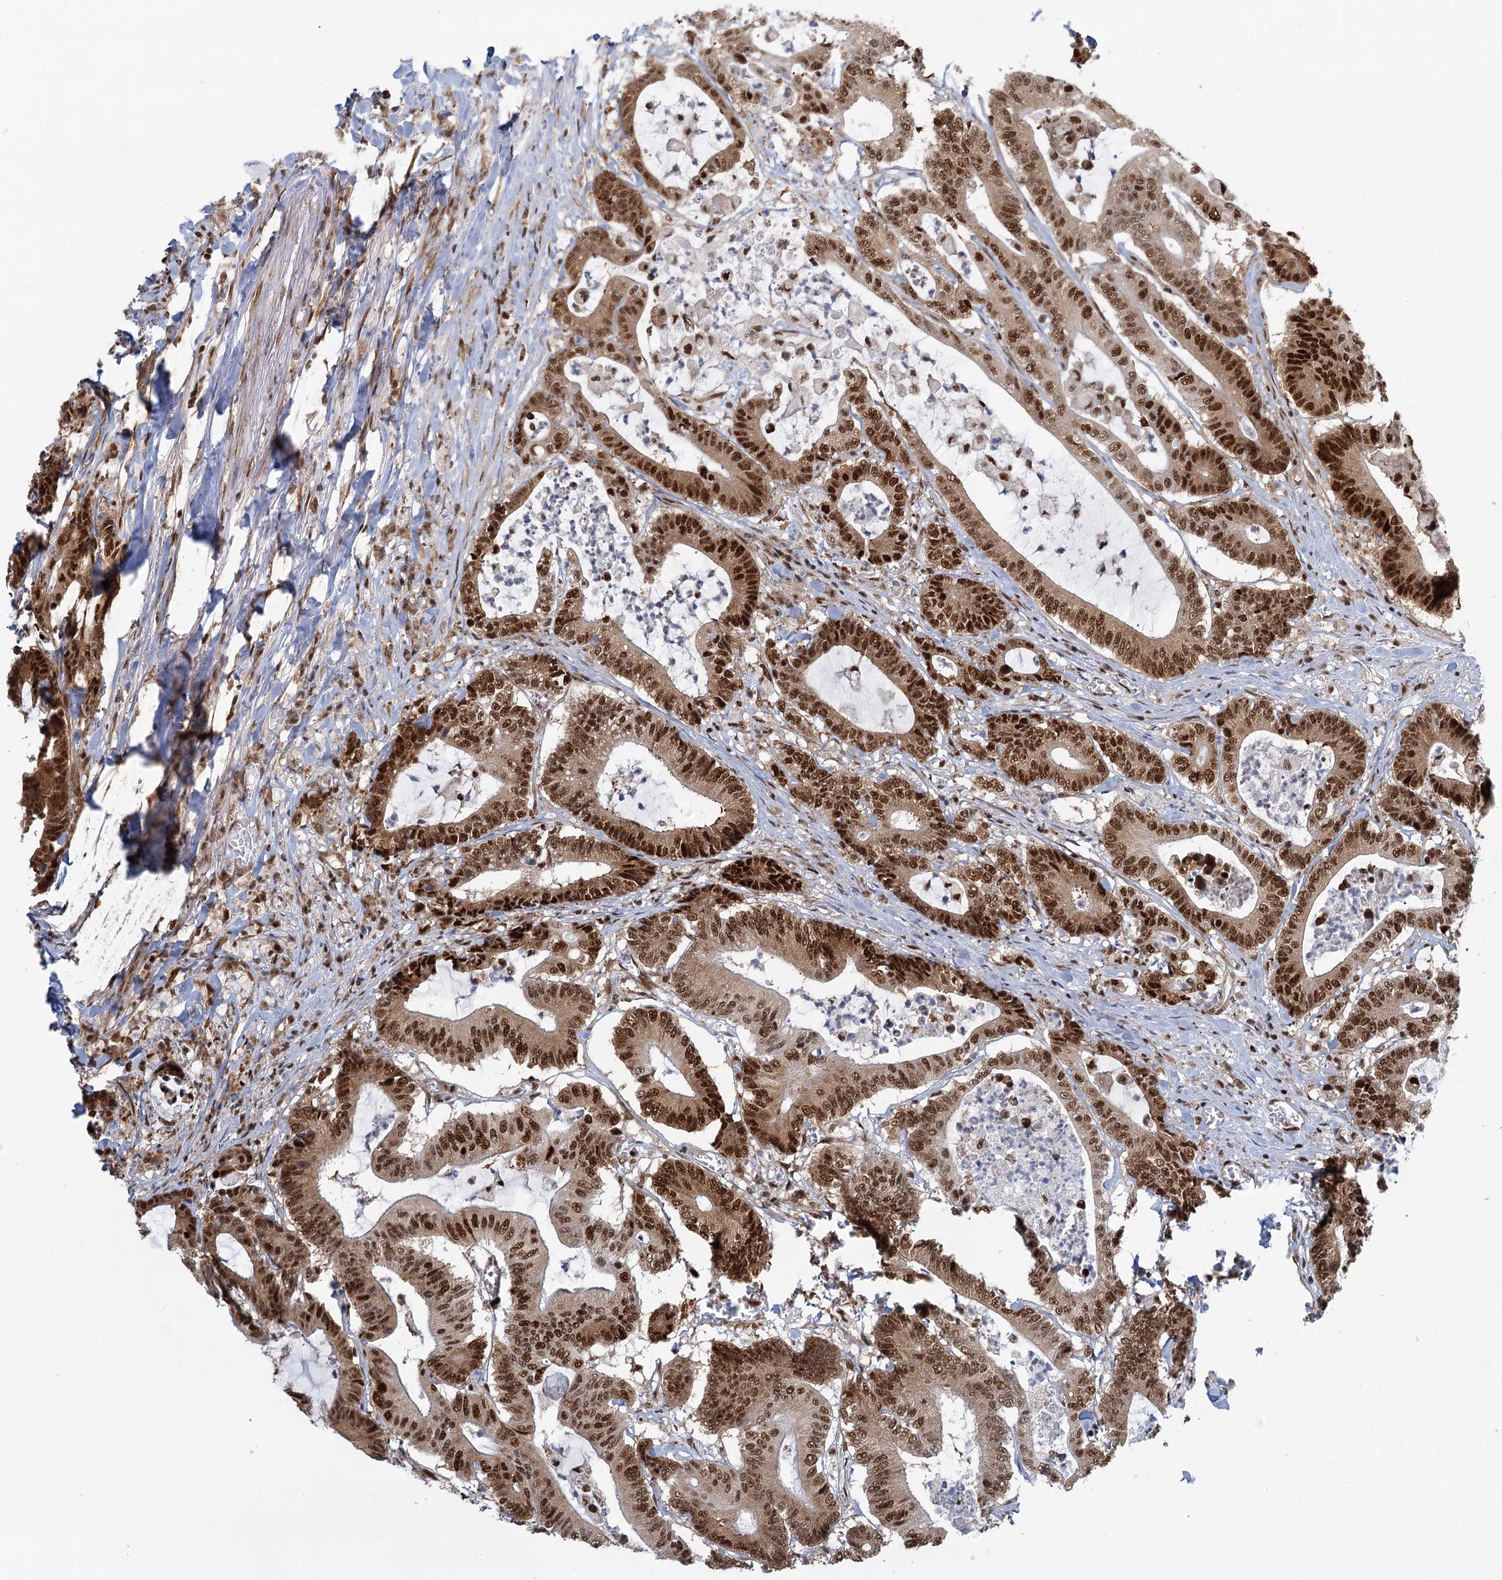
{"staining": {"intensity": "strong", "quantity": ">75%", "location": "cytoplasmic/membranous,nuclear"}, "tissue": "colorectal cancer", "cell_type": "Tumor cells", "image_type": "cancer", "snomed": [{"axis": "morphology", "description": "Adenocarcinoma, NOS"}, {"axis": "topography", "description": "Colon"}], "caption": "Colorectal adenocarcinoma stained with IHC reveals strong cytoplasmic/membranous and nuclear expression in approximately >75% of tumor cells.", "gene": "GPATCH11", "patient": {"sex": "female", "age": 84}}